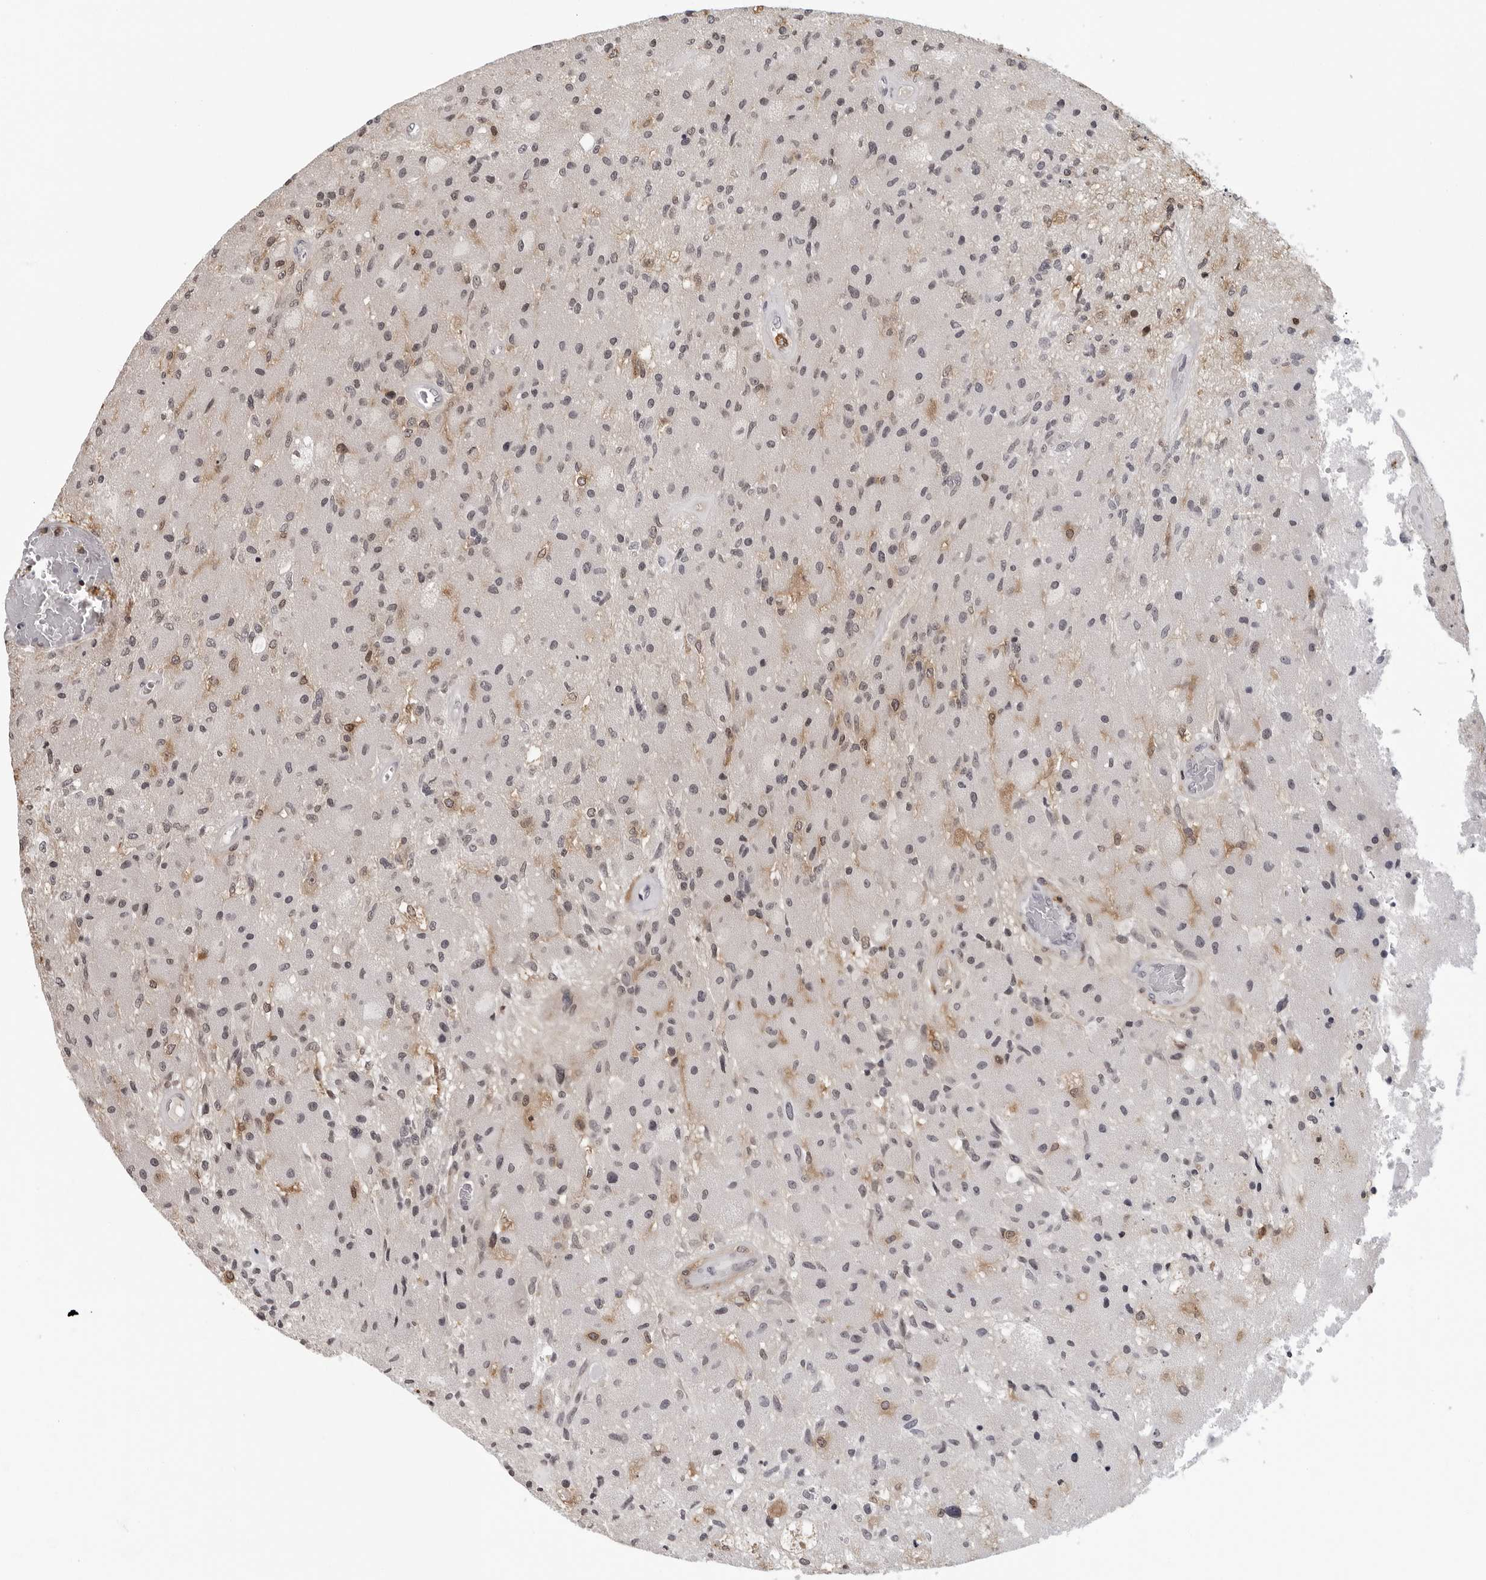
{"staining": {"intensity": "weak", "quantity": "<25%", "location": "nuclear"}, "tissue": "glioma", "cell_type": "Tumor cells", "image_type": "cancer", "snomed": [{"axis": "morphology", "description": "Normal tissue, NOS"}, {"axis": "morphology", "description": "Glioma, malignant, High grade"}, {"axis": "topography", "description": "Cerebral cortex"}], "caption": "There is no significant staining in tumor cells of glioma. (DAB (3,3'-diaminobenzidine) immunohistochemistry (IHC), high magnification).", "gene": "HSPH1", "patient": {"sex": "male", "age": 77}}